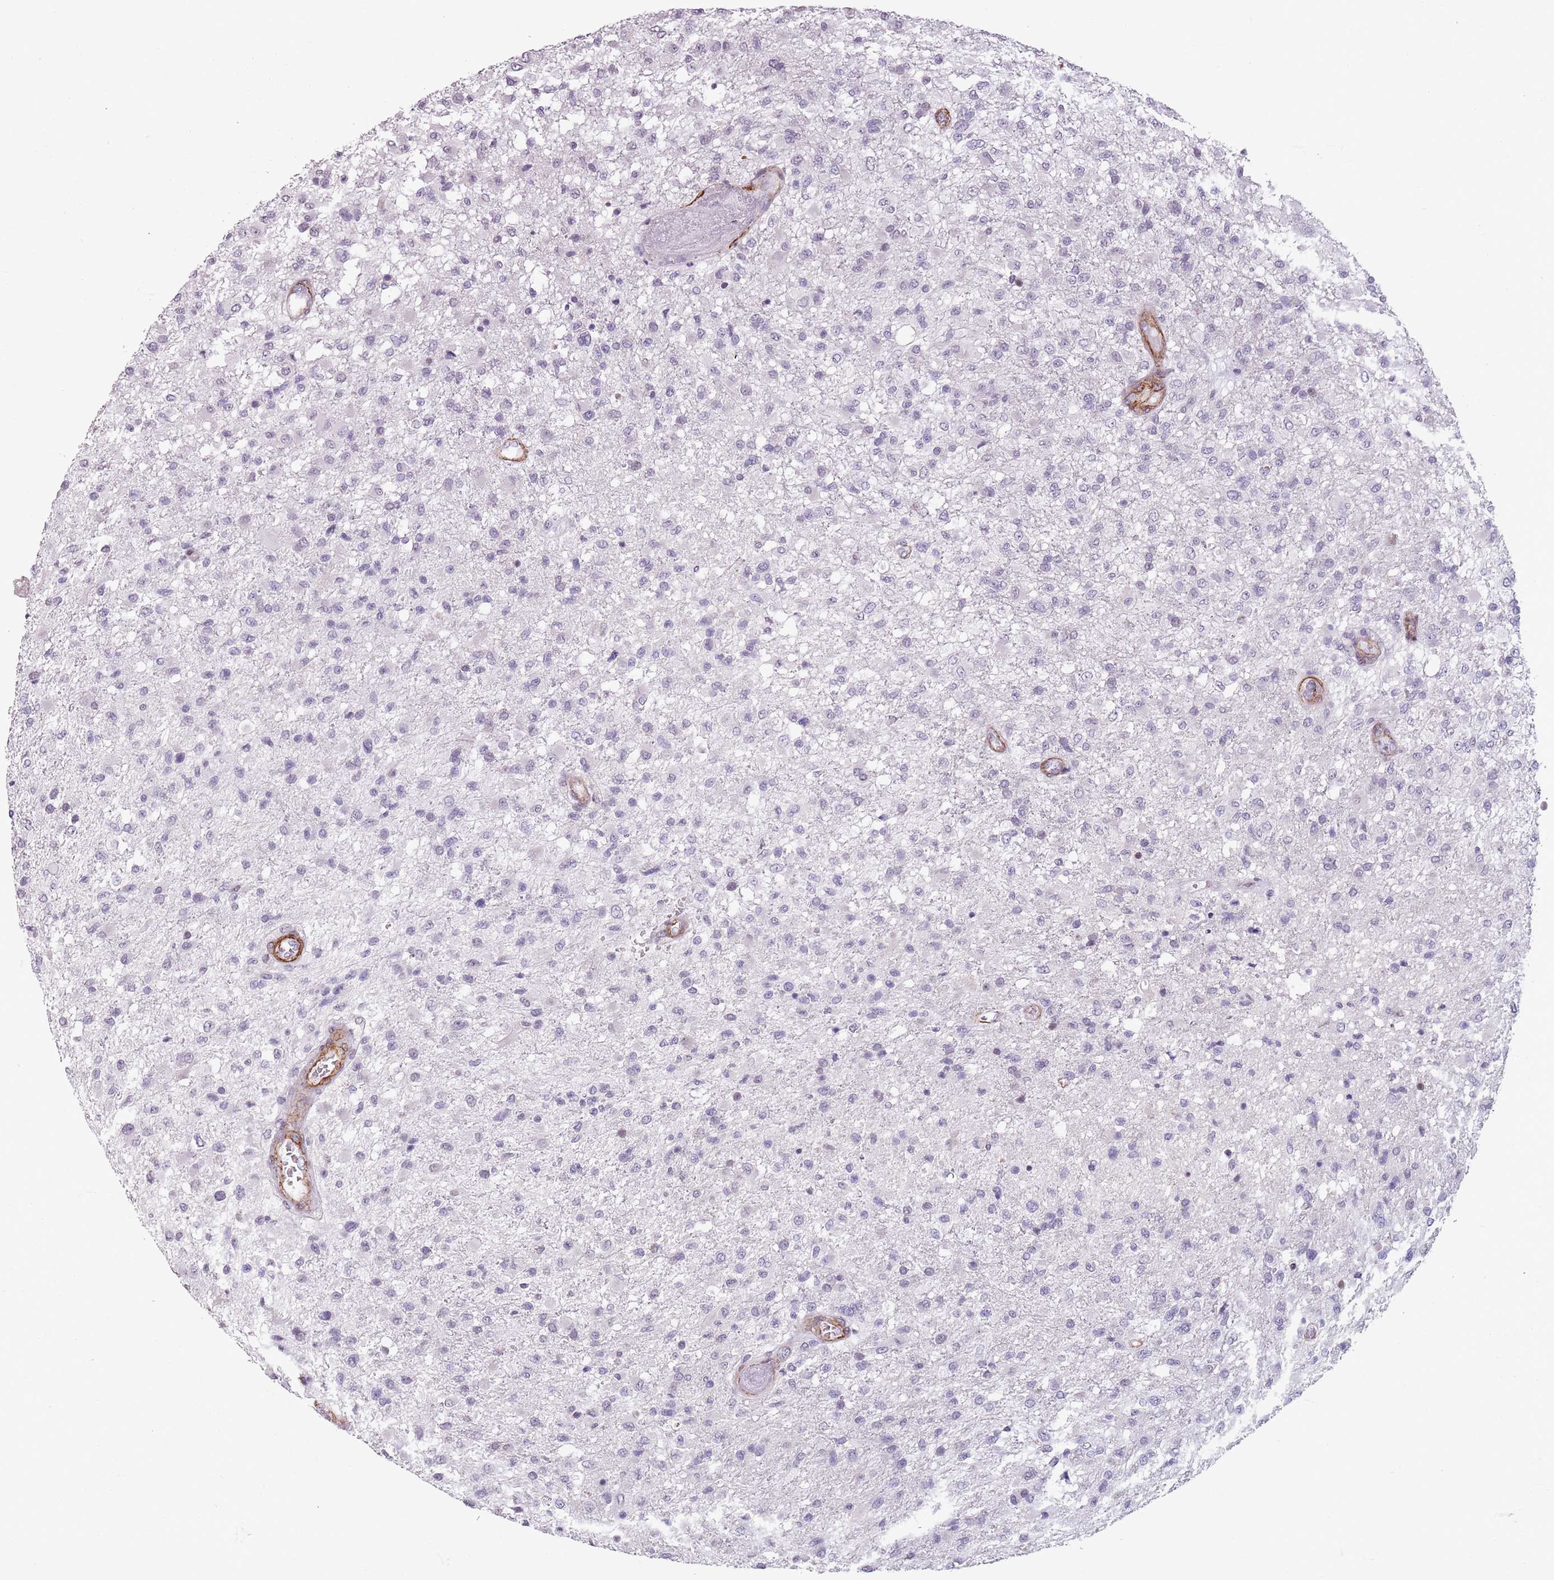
{"staining": {"intensity": "negative", "quantity": "none", "location": "none"}, "tissue": "glioma", "cell_type": "Tumor cells", "image_type": "cancer", "snomed": [{"axis": "morphology", "description": "Glioma, malignant, High grade"}, {"axis": "topography", "description": "Brain"}], "caption": "IHC image of human malignant glioma (high-grade) stained for a protein (brown), which exhibits no positivity in tumor cells.", "gene": "TMC4", "patient": {"sex": "female", "age": 74}}